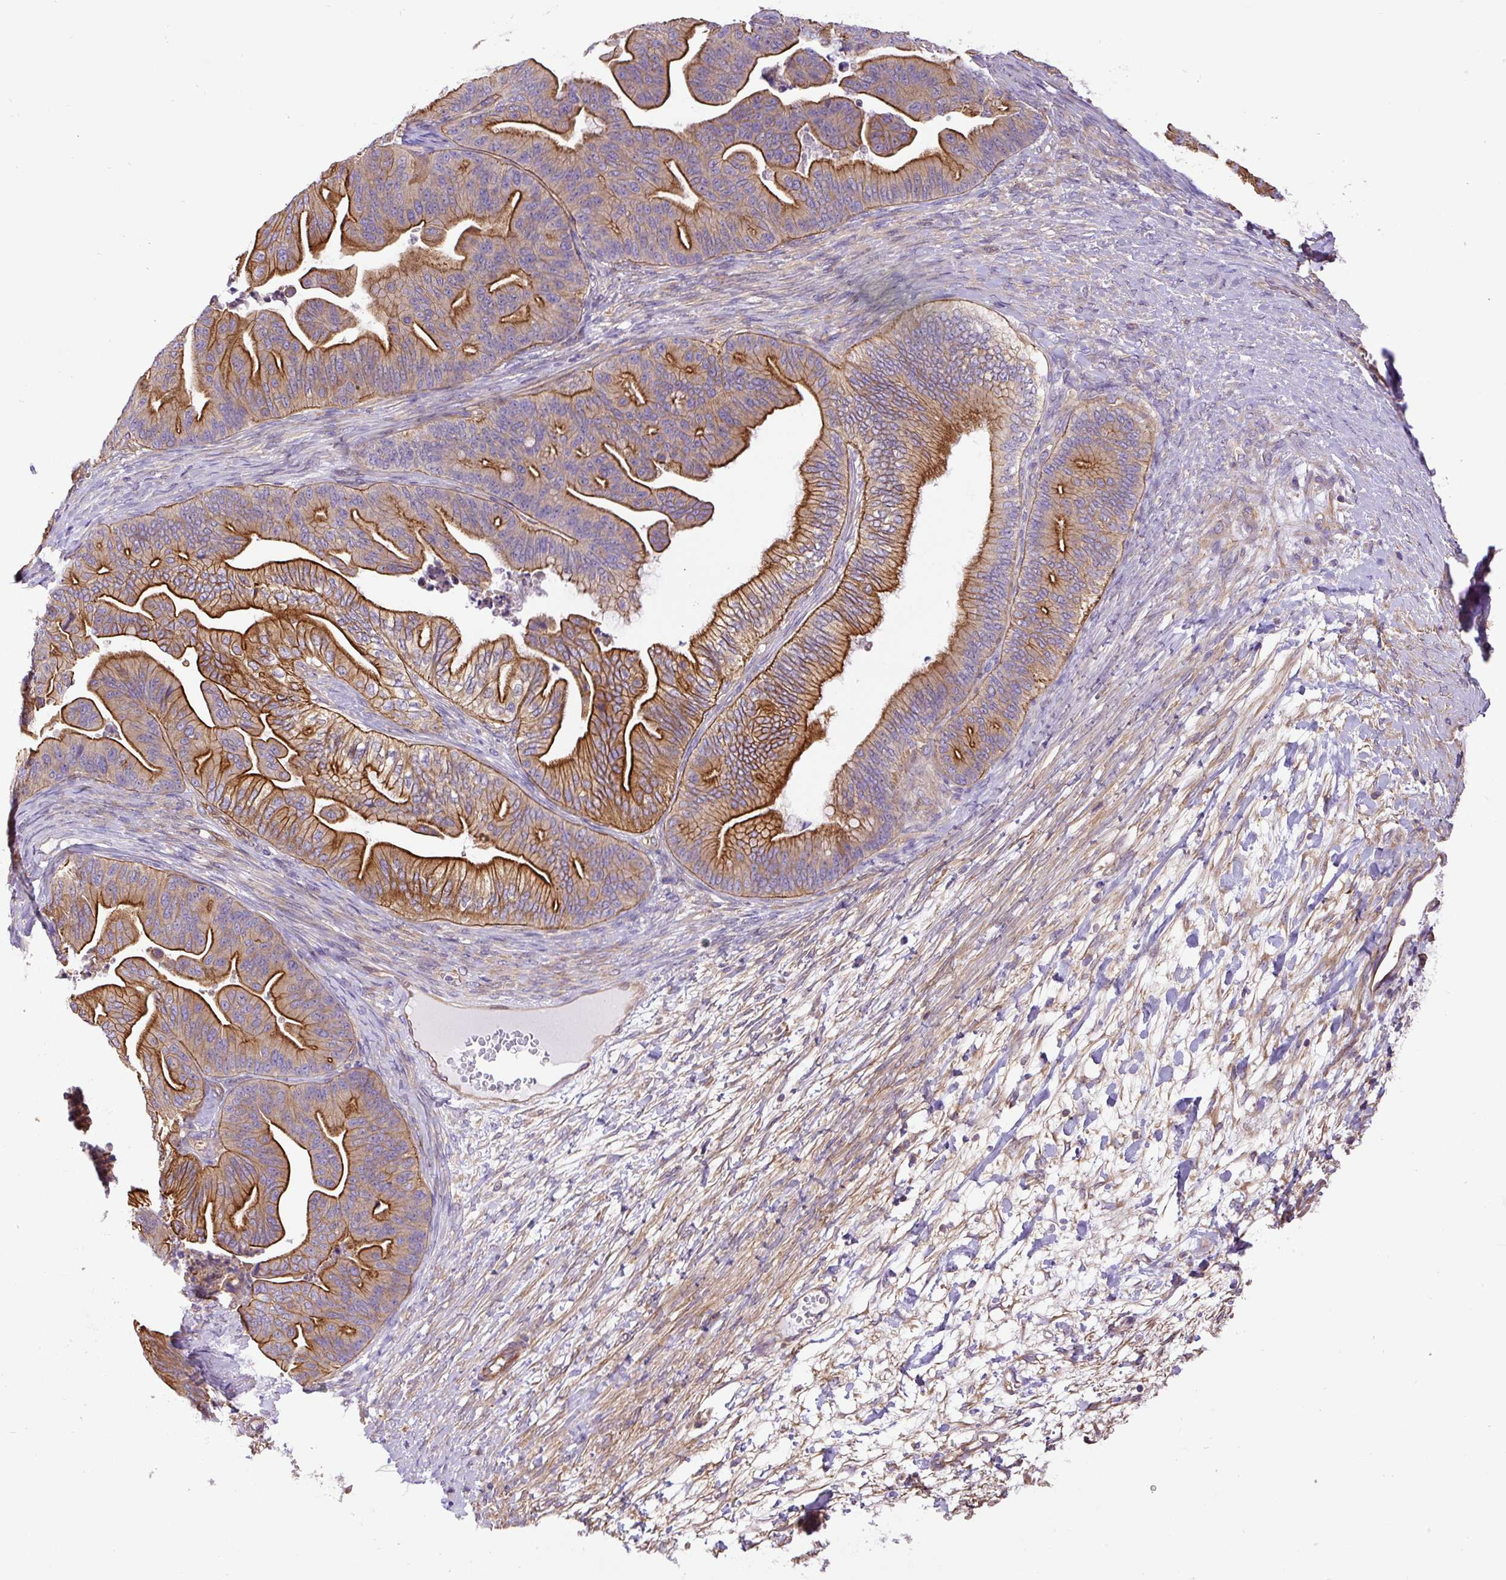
{"staining": {"intensity": "strong", "quantity": "25%-75%", "location": "cytoplasmic/membranous"}, "tissue": "ovarian cancer", "cell_type": "Tumor cells", "image_type": "cancer", "snomed": [{"axis": "morphology", "description": "Cystadenocarcinoma, mucinous, NOS"}, {"axis": "topography", "description": "Ovary"}], "caption": "There is high levels of strong cytoplasmic/membranous positivity in tumor cells of mucinous cystadenocarcinoma (ovarian), as demonstrated by immunohistochemical staining (brown color).", "gene": "DCTN1", "patient": {"sex": "female", "age": 67}}